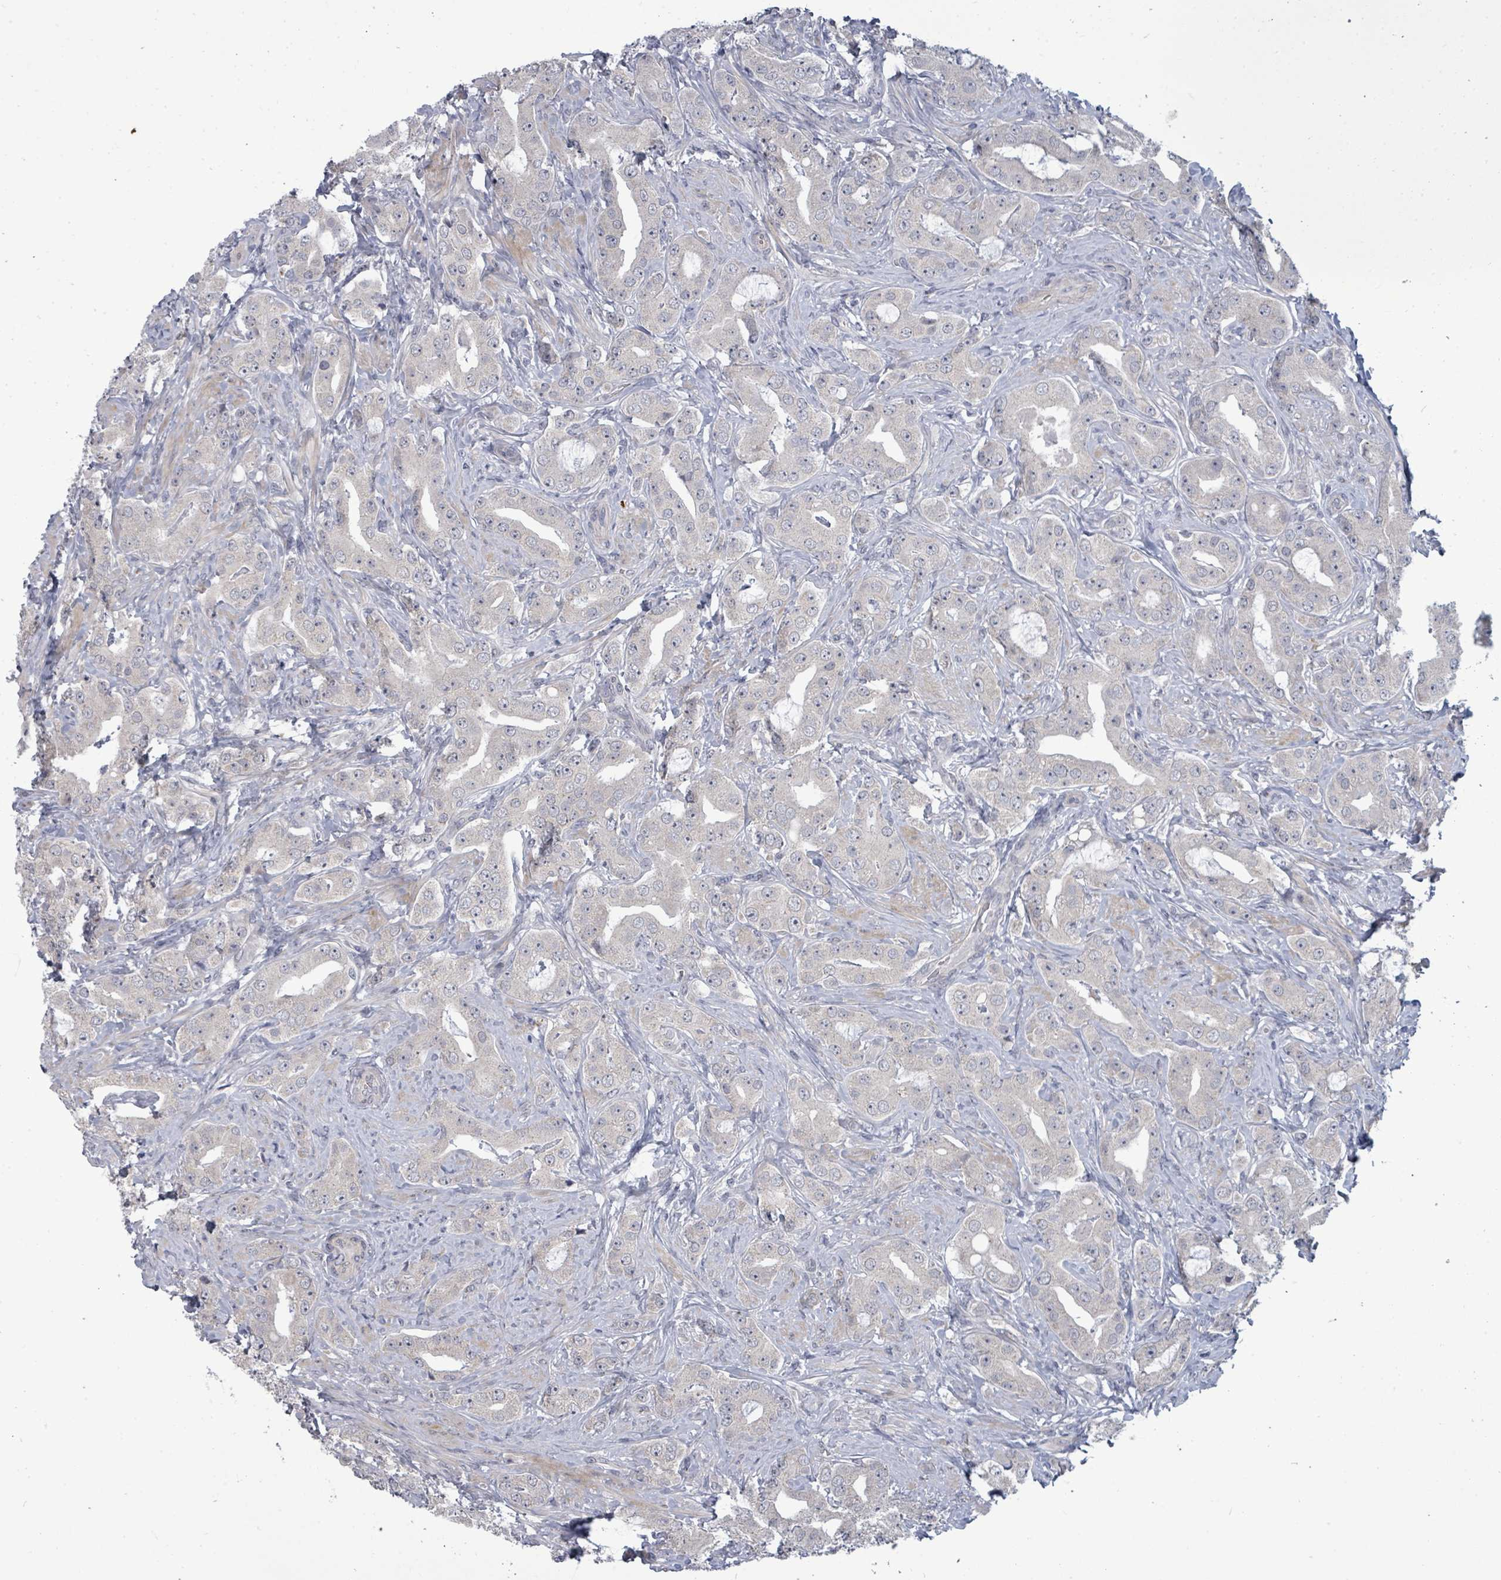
{"staining": {"intensity": "negative", "quantity": "none", "location": "none"}, "tissue": "prostate cancer", "cell_type": "Tumor cells", "image_type": "cancer", "snomed": [{"axis": "morphology", "description": "Adenocarcinoma, High grade"}, {"axis": "topography", "description": "Prostate"}], "caption": "The immunohistochemistry (IHC) photomicrograph has no significant positivity in tumor cells of prostate cancer tissue.", "gene": "ASB12", "patient": {"sex": "male", "age": 63}}